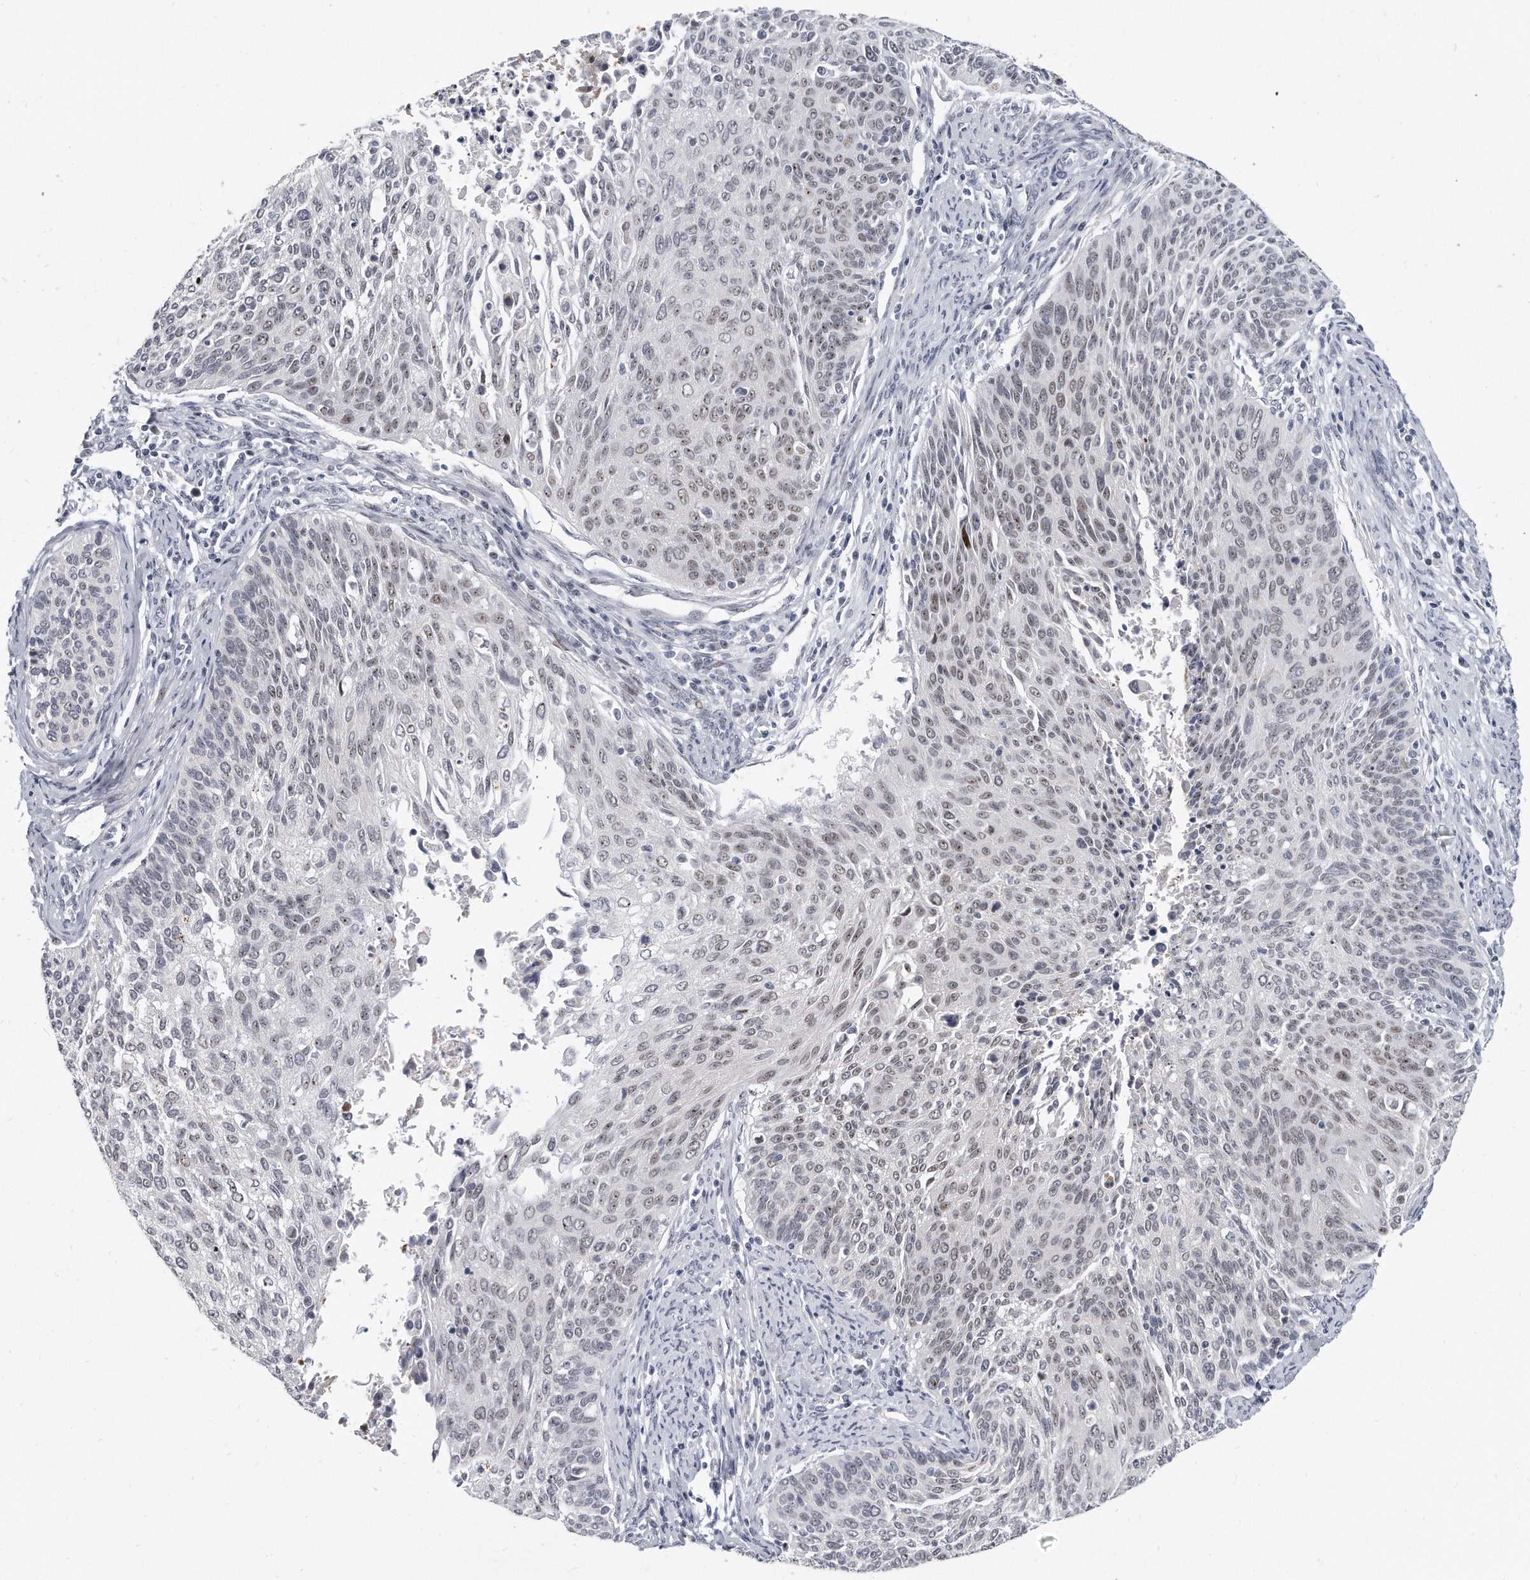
{"staining": {"intensity": "weak", "quantity": ">75%", "location": "nuclear"}, "tissue": "cervical cancer", "cell_type": "Tumor cells", "image_type": "cancer", "snomed": [{"axis": "morphology", "description": "Squamous cell carcinoma, NOS"}, {"axis": "topography", "description": "Cervix"}], "caption": "The immunohistochemical stain labels weak nuclear expression in tumor cells of squamous cell carcinoma (cervical) tissue.", "gene": "TFCP2L1", "patient": {"sex": "female", "age": 55}}